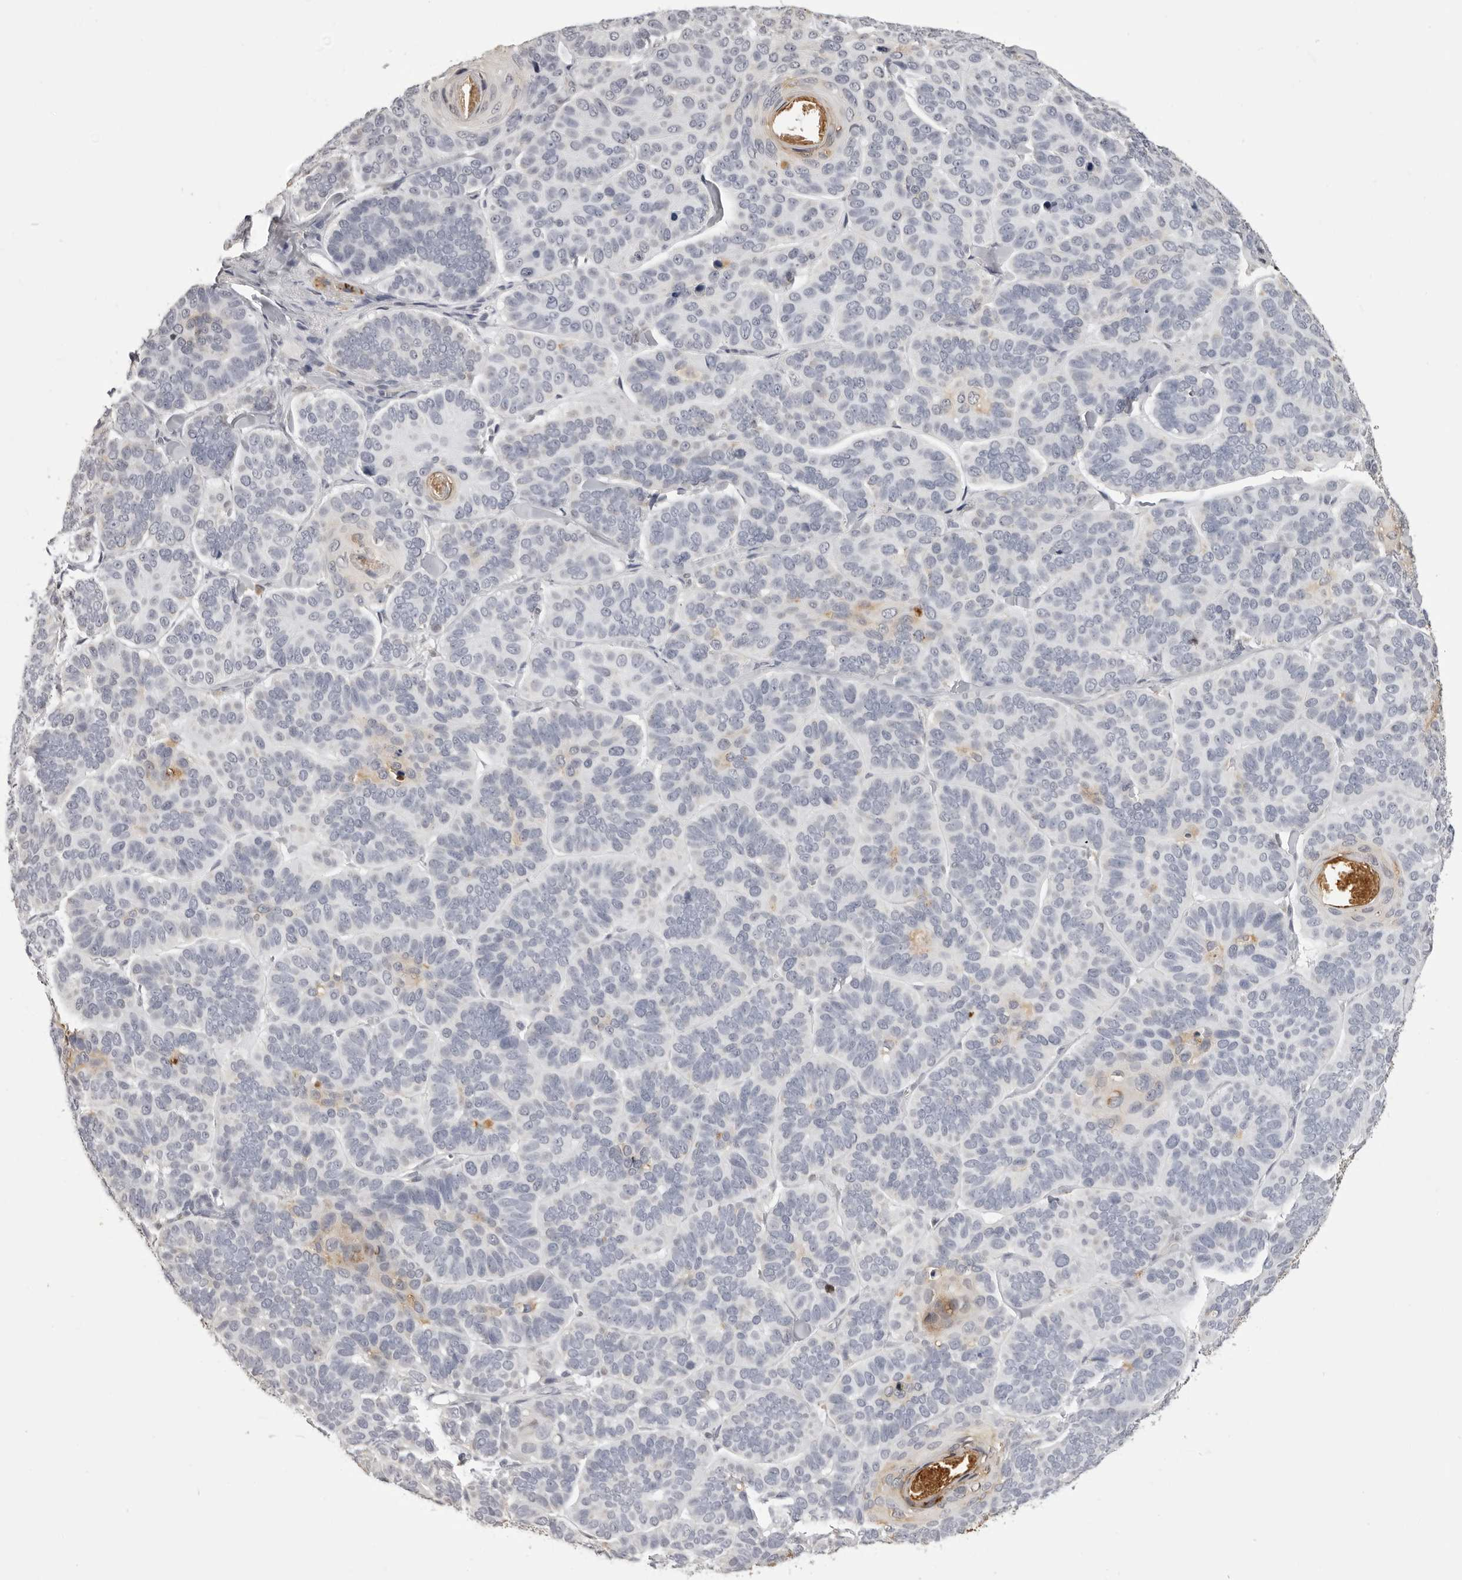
{"staining": {"intensity": "negative", "quantity": "none", "location": "none"}, "tissue": "skin cancer", "cell_type": "Tumor cells", "image_type": "cancer", "snomed": [{"axis": "morphology", "description": "Basal cell carcinoma"}, {"axis": "topography", "description": "Skin"}], "caption": "The photomicrograph displays no significant expression in tumor cells of skin cancer.", "gene": "IL31", "patient": {"sex": "male", "age": 62}}